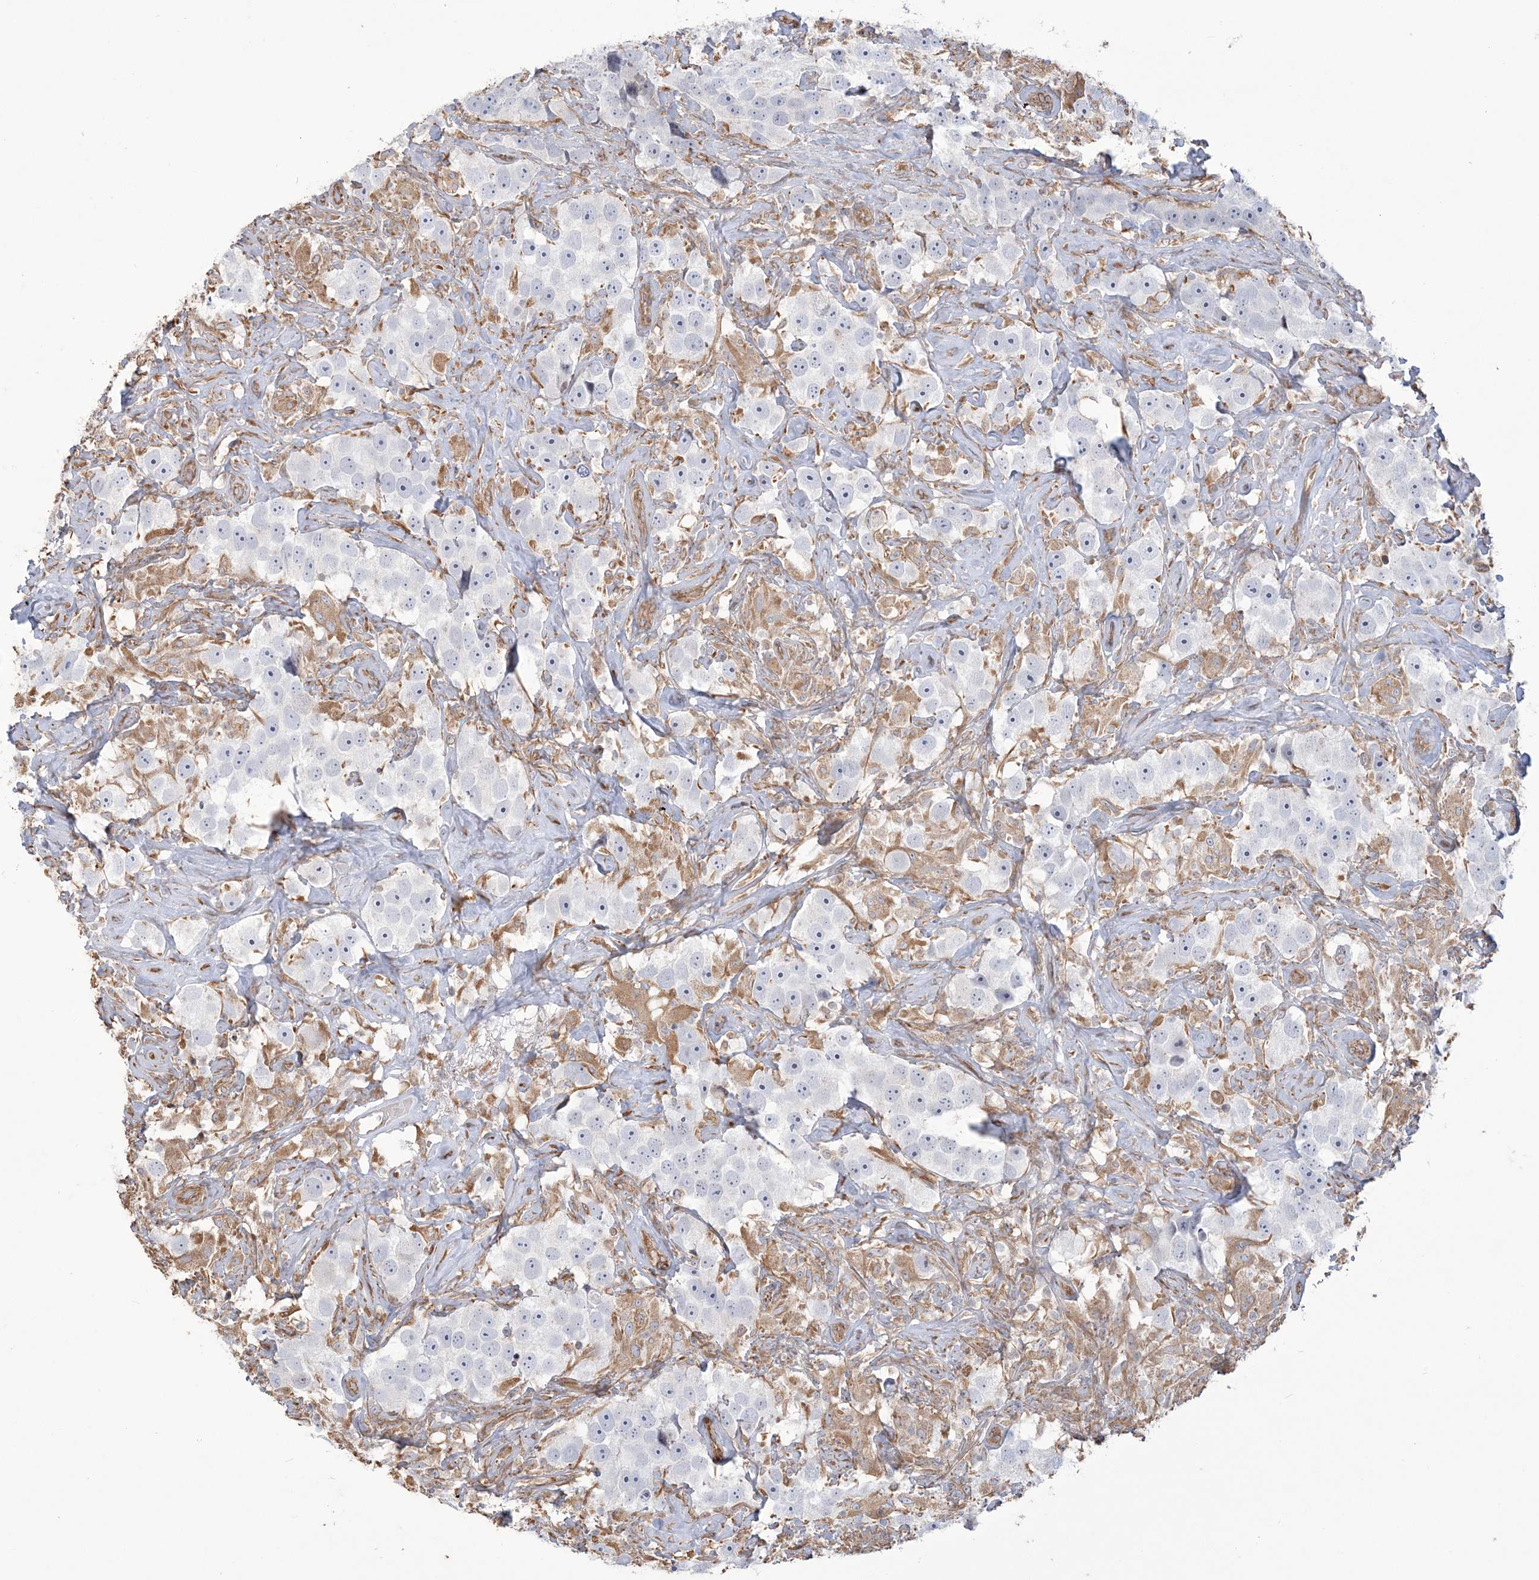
{"staining": {"intensity": "negative", "quantity": "none", "location": "none"}, "tissue": "testis cancer", "cell_type": "Tumor cells", "image_type": "cancer", "snomed": [{"axis": "morphology", "description": "Seminoma, NOS"}, {"axis": "topography", "description": "Testis"}], "caption": "Image shows no protein expression in tumor cells of testis cancer (seminoma) tissue.", "gene": "ZNF821", "patient": {"sex": "male", "age": 49}}